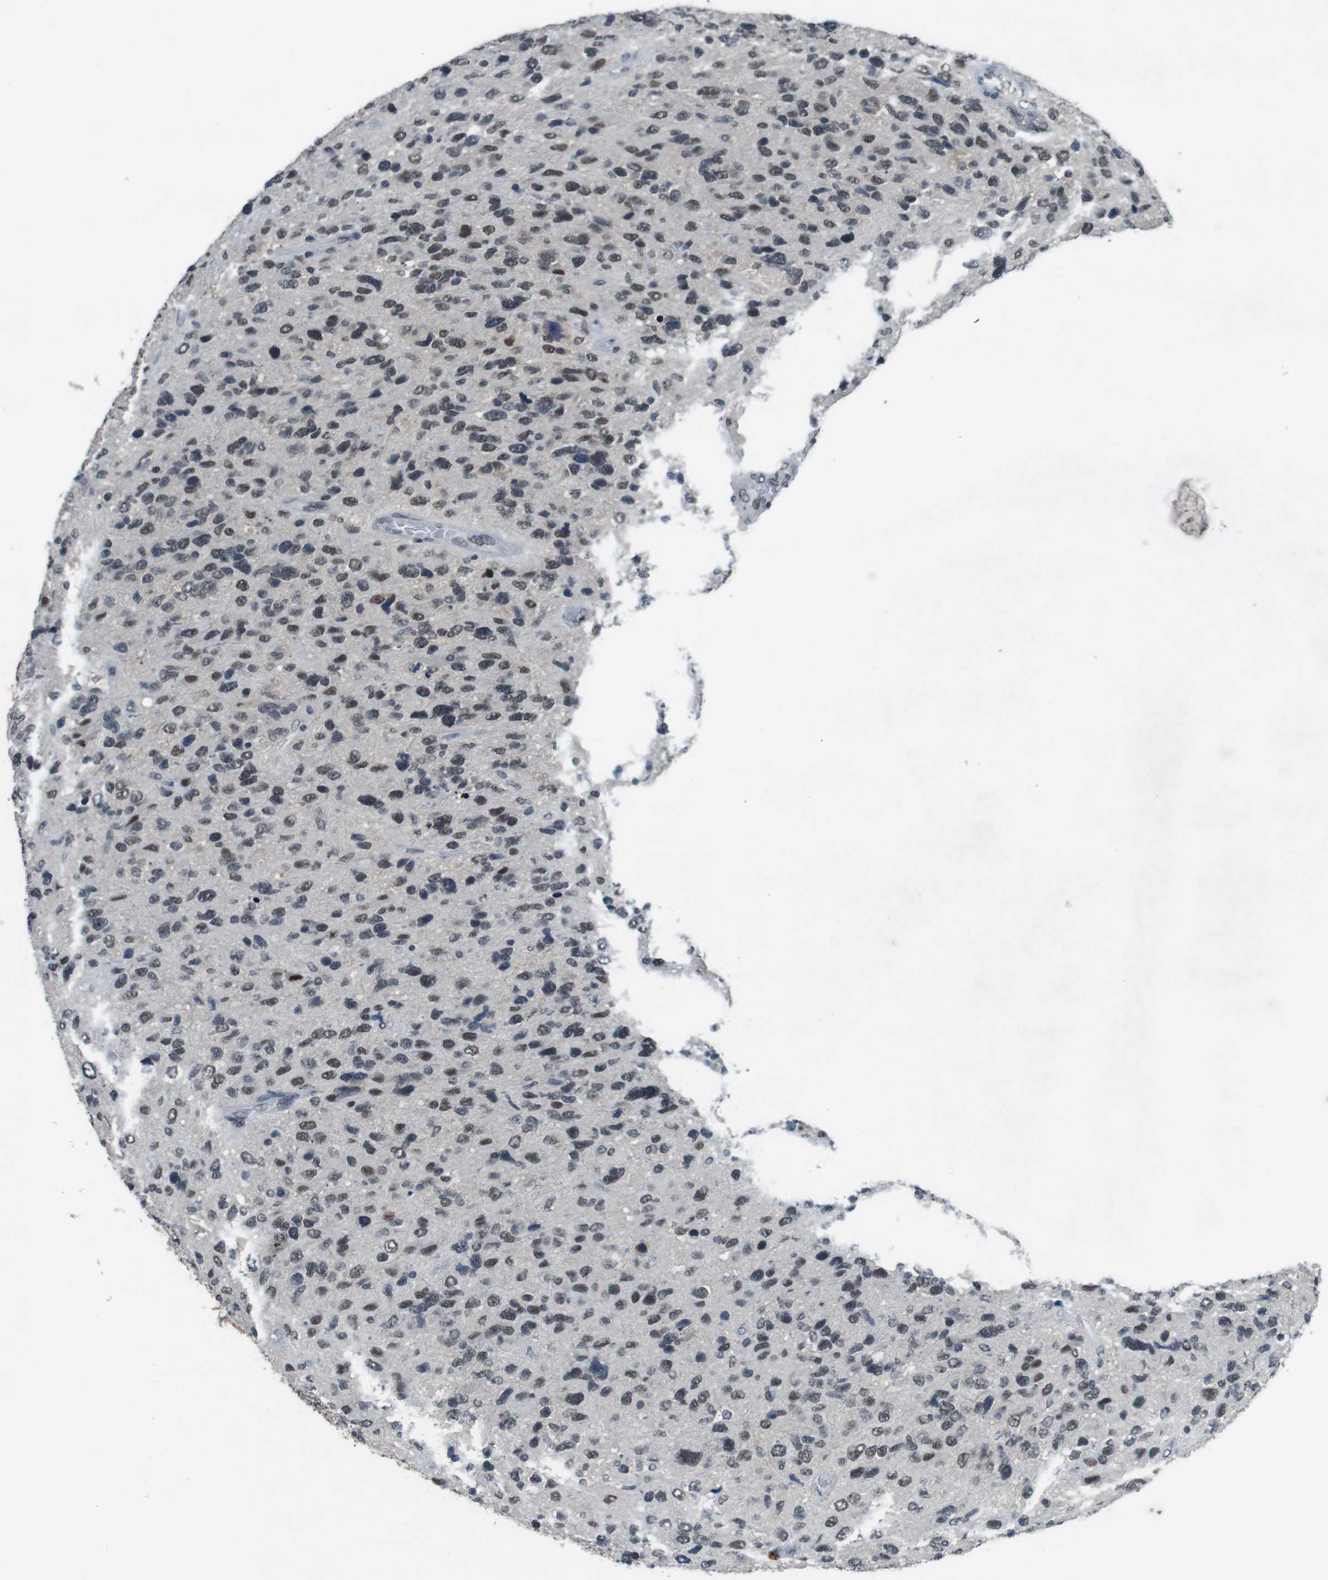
{"staining": {"intensity": "moderate", "quantity": "25%-75%", "location": "nuclear"}, "tissue": "glioma", "cell_type": "Tumor cells", "image_type": "cancer", "snomed": [{"axis": "morphology", "description": "Glioma, malignant, High grade"}, {"axis": "topography", "description": "Brain"}], "caption": "Protein analysis of high-grade glioma (malignant) tissue demonstrates moderate nuclear positivity in about 25%-75% of tumor cells. Nuclei are stained in blue.", "gene": "USP7", "patient": {"sex": "female", "age": 58}}